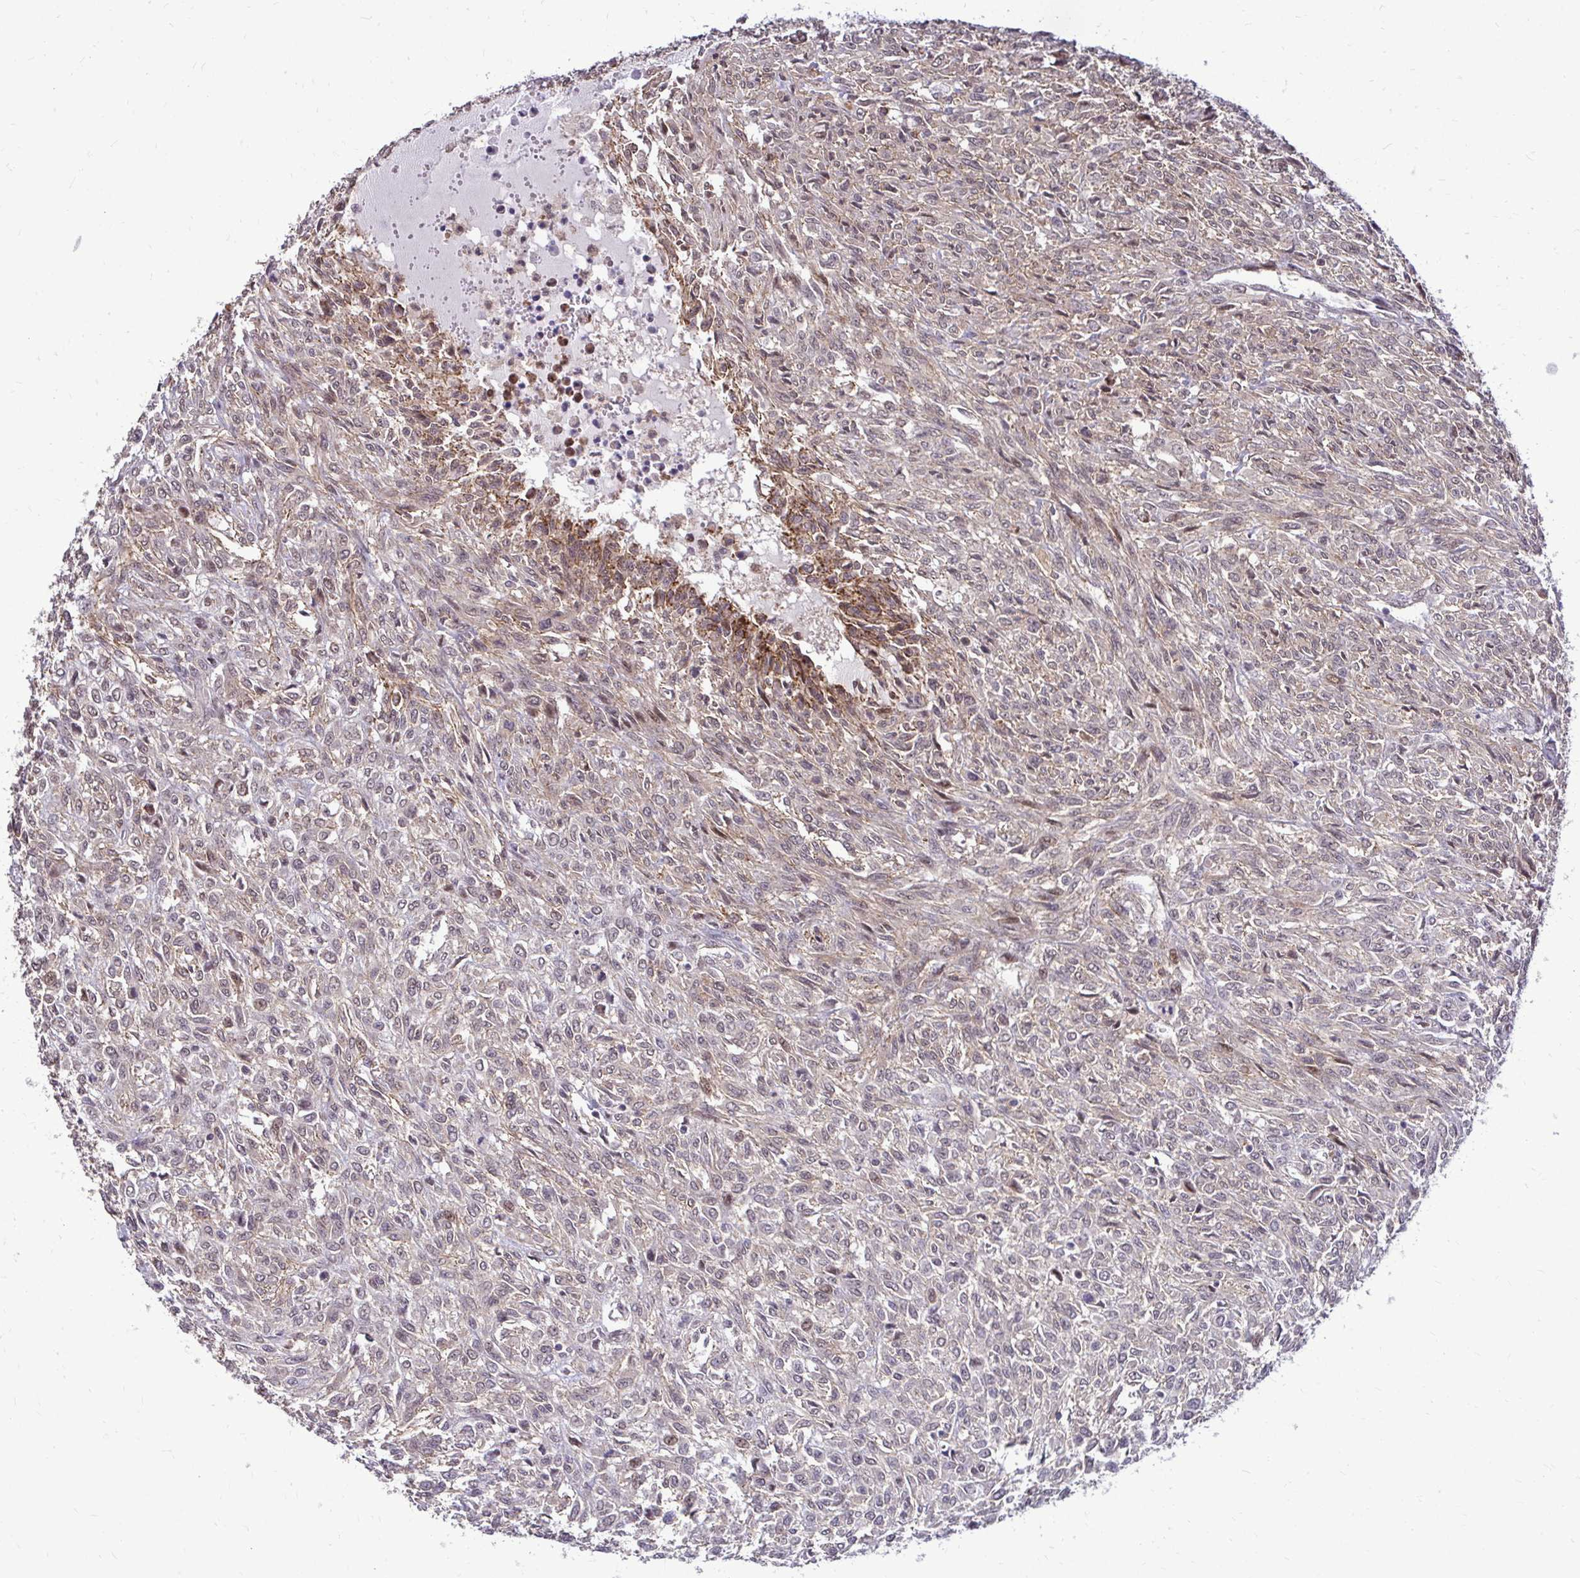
{"staining": {"intensity": "moderate", "quantity": "<25%", "location": "nuclear"}, "tissue": "renal cancer", "cell_type": "Tumor cells", "image_type": "cancer", "snomed": [{"axis": "morphology", "description": "Adenocarcinoma, NOS"}, {"axis": "topography", "description": "Kidney"}], "caption": "IHC (DAB (3,3'-diaminobenzidine)) staining of human renal adenocarcinoma shows moderate nuclear protein staining in about <25% of tumor cells.", "gene": "TRIP6", "patient": {"sex": "male", "age": 58}}